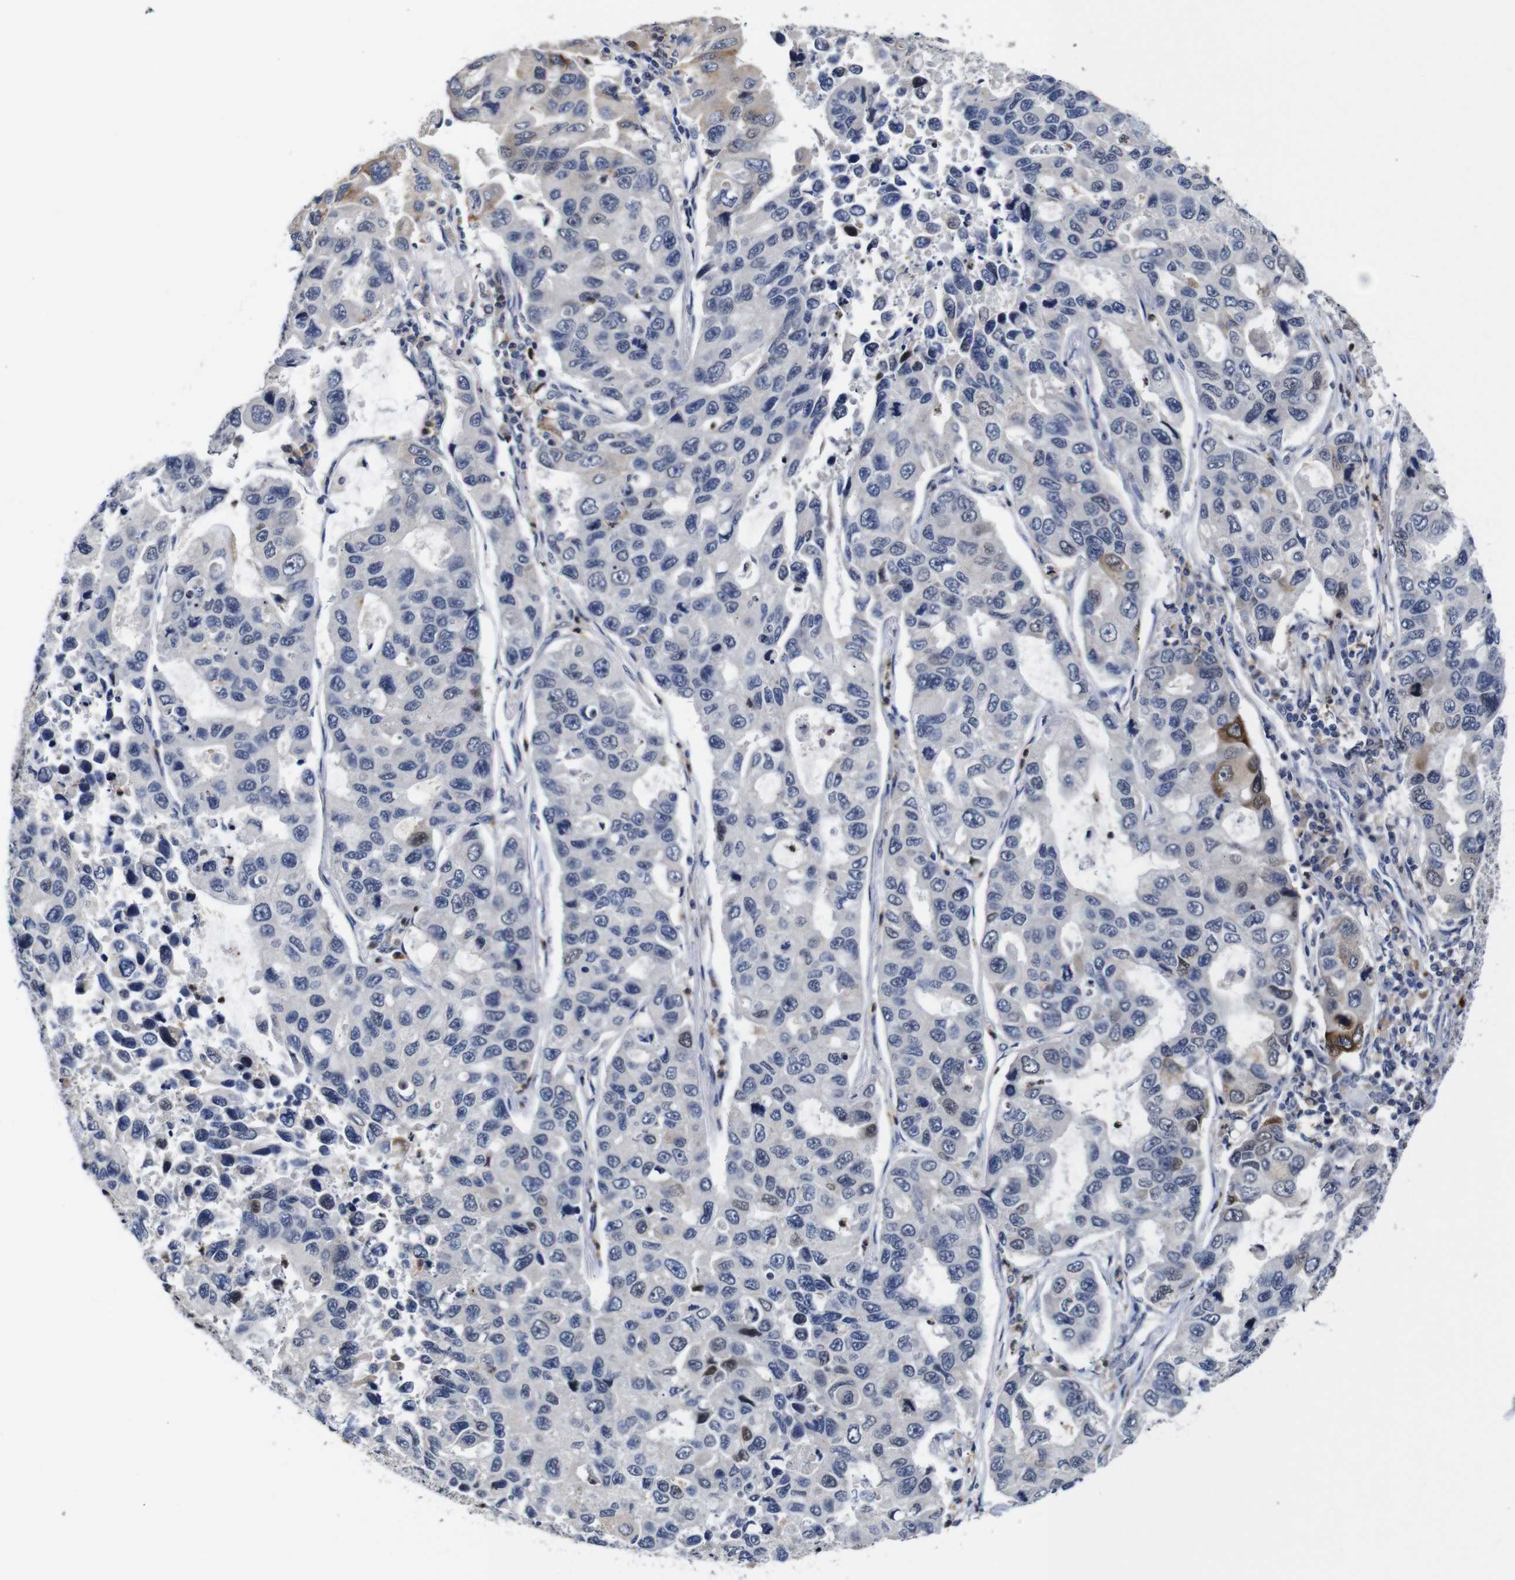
{"staining": {"intensity": "moderate", "quantity": "<25%", "location": "cytoplasmic/membranous"}, "tissue": "lung cancer", "cell_type": "Tumor cells", "image_type": "cancer", "snomed": [{"axis": "morphology", "description": "Adenocarcinoma, NOS"}, {"axis": "topography", "description": "Lung"}], "caption": "A low amount of moderate cytoplasmic/membranous staining is seen in approximately <25% of tumor cells in lung cancer tissue.", "gene": "NTRK3", "patient": {"sex": "male", "age": 64}}